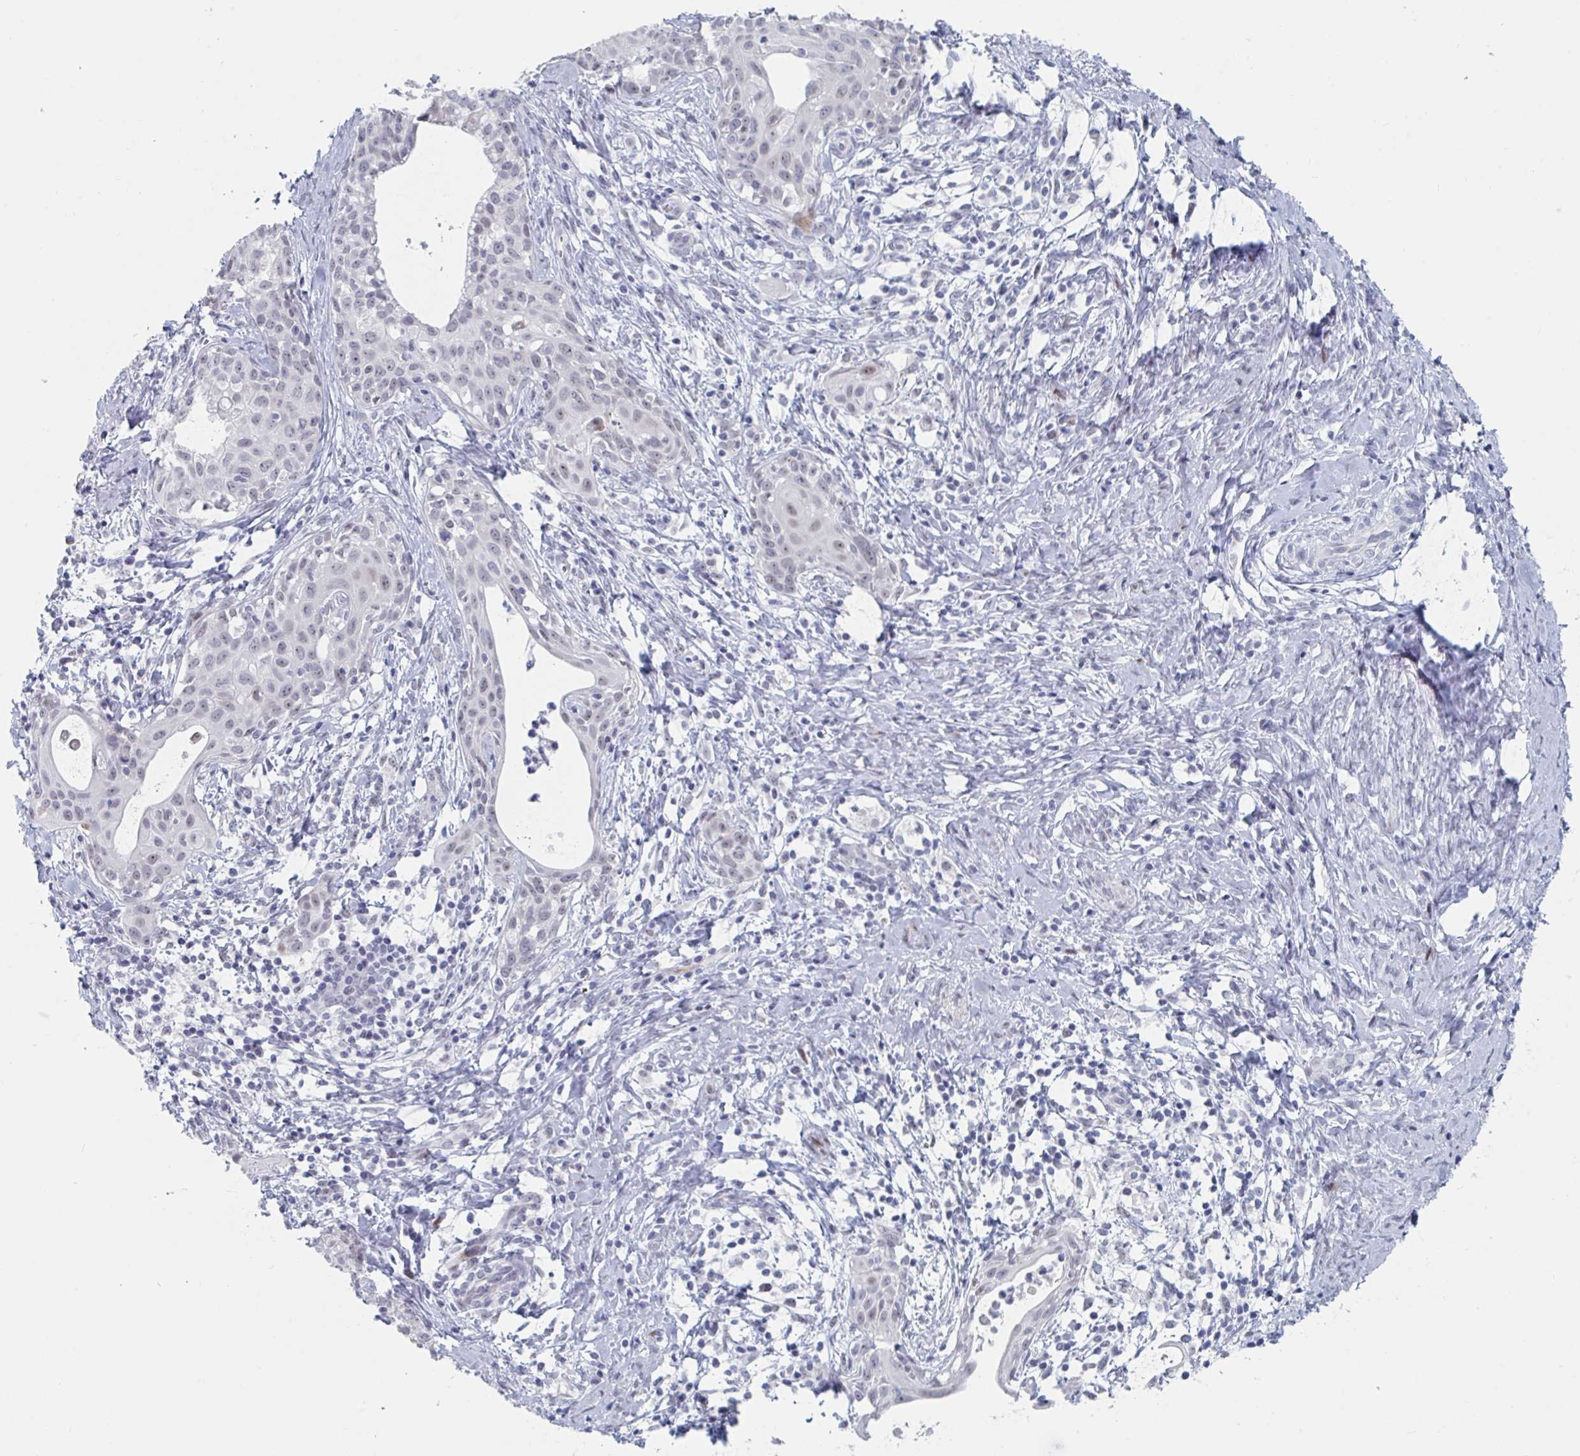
{"staining": {"intensity": "weak", "quantity": "<25%", "location": "nuclear"}, "tissue": "cervical cancer", "cell_type": "Tumor cells", "image_type": "cancer", "snomed": [{"axis": "morphology", "description": "Squamous cell carcinoma, NOS"}, {"axis": "topography", "description": "Cervix"}], "caption": "The IHC photomicrograph has no significant staining in tumor cells of cervical squamous cell carcinoma tissue. (Stains: DAB (3,3'-diaminobenzidine) IHC with hematoxylin counter stain, Microscopy: brightfield microscopy at high magnification).", "gene": "NR1H2", "patient": {"sex": "female", "age": 52}}